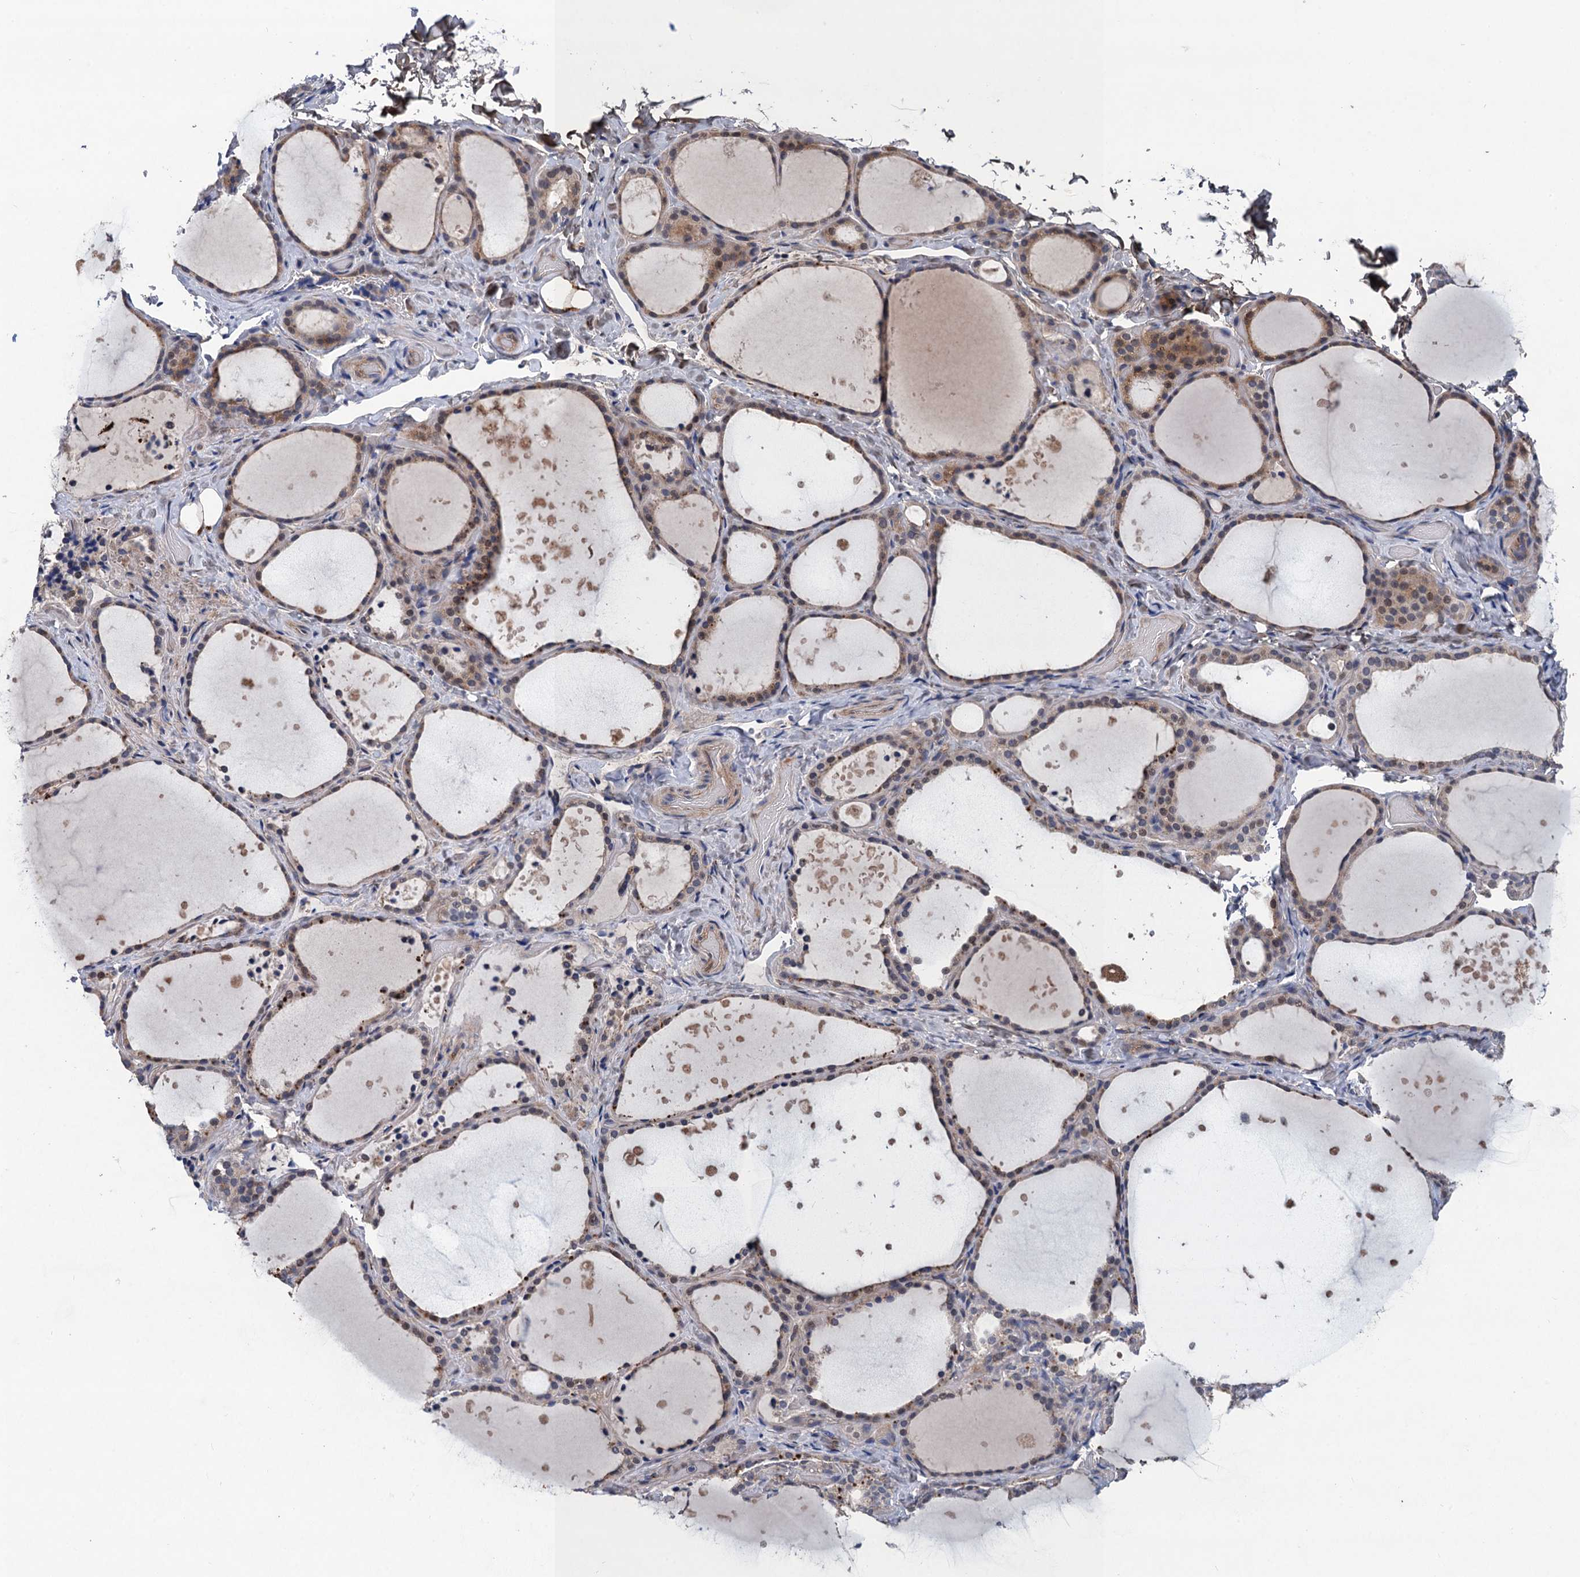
{"staining": {"intensity": "weak", "quantity": "25%-75%", "location": "cytoplasmic/membranous"}, "tissue": "thyroid gland", "cell_type": "Glandular cells", "image_type": "normal", "snomed": [{"axis": "morphology", "description": "Normal tissue, NOS"}, {"axis": "topography", "description": "Thyroid gland"}], "caption": "A micrograph showing weak cytoplasmic/membranous expression in approximately 25%-75% of glandular cells in normal thyroid gland, as visualized by brown immunohistochemical staining.", "gene": "TRAF7", "patient": {"sex": "female", "age": 44}}